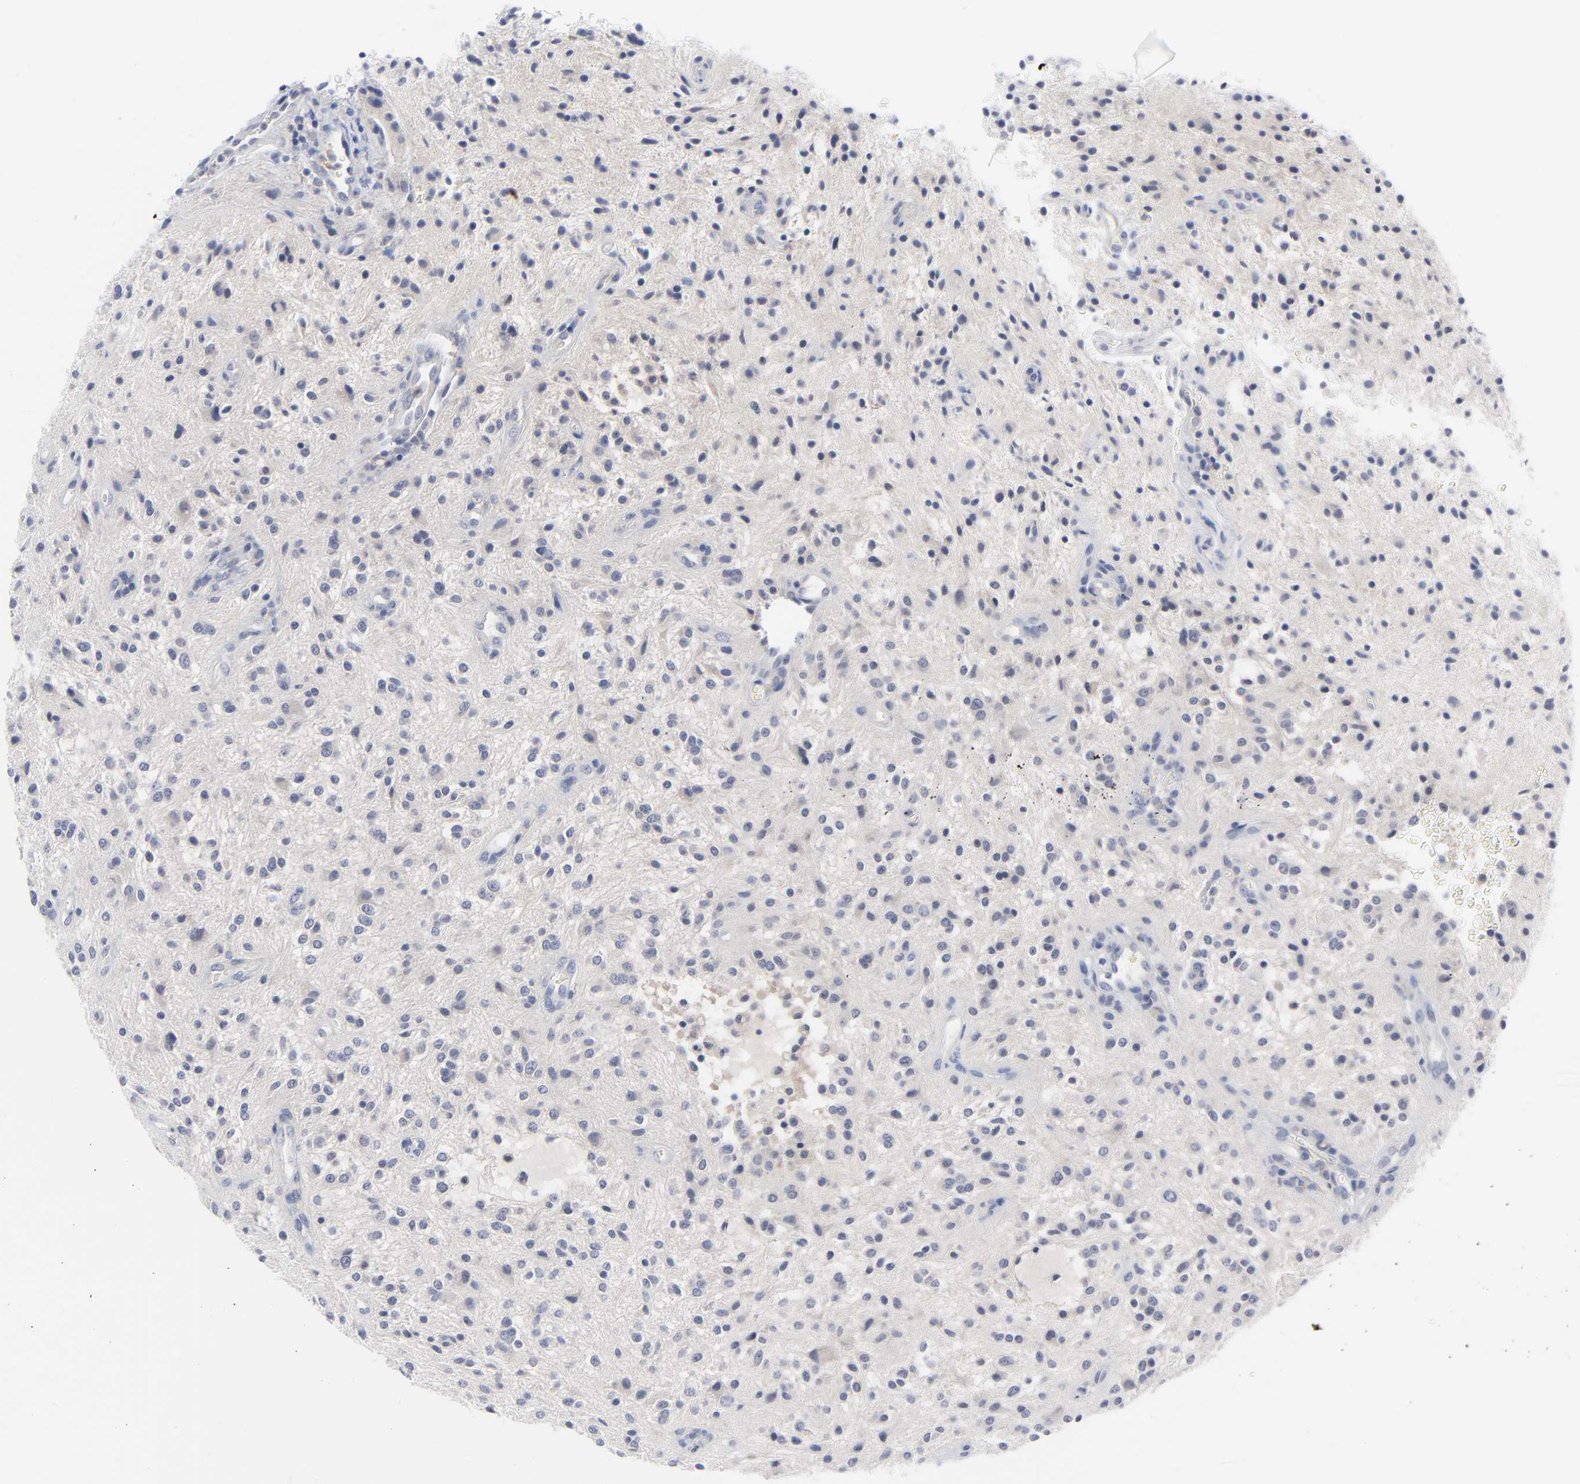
{"staining": {"intensity": "negative", "quantity": "none", "location": "none"}, "tissue": "glioma", "cell_type": "Tumor cells", "image_type": "cancer", "snomed": [{"axis": "morphology", "description": "Glioma, malignant, NOS"}, {"axis": "topography", "description": "Cerebellum"}], "caption": "High power microscopy micrograph of an IHC photomicrograph of glioma, revealing no significant staining in tumor cells.", "gene": "CLEC4G", "patient": {"sex": "female", "age": 10}}